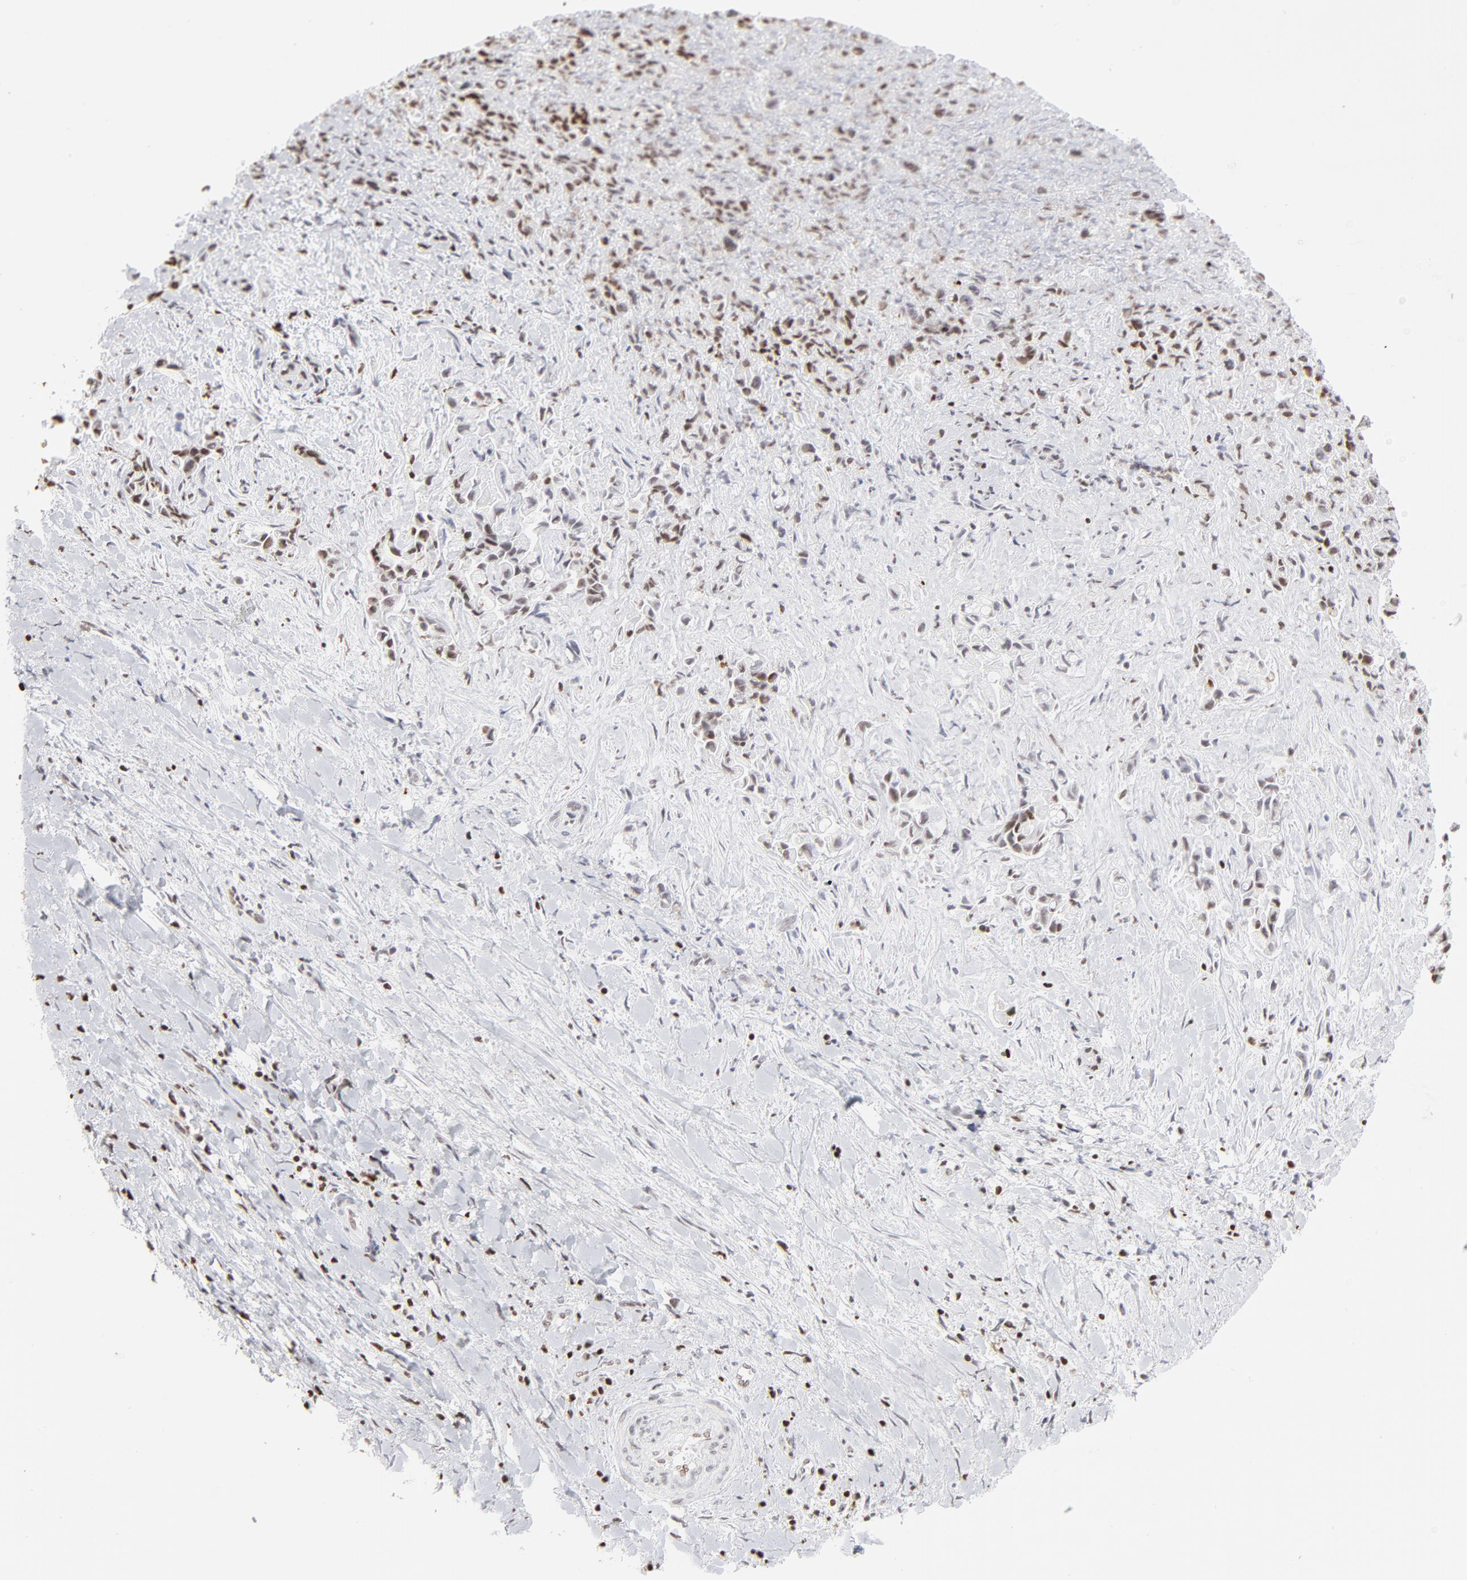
{"staining": {"intensity": "moderate", "quantity": "25%-75%", "location": "nuclear"}, "tissue": "liver cancer", "cell_type": "Tumor cells", "image_type": "cancer", "snomed": [{"axis": "morphology", "description": "Cholangiocarcinoma"}, {"axis": "topography", "description": "Liver"}], "caption": "A brown stain labels moderate nuclear expression of a protein in human cholangiocarcinoma (liver) tumor cells.", "gene": "PARP1", "patient": {"sex": "male", "age": 57}}